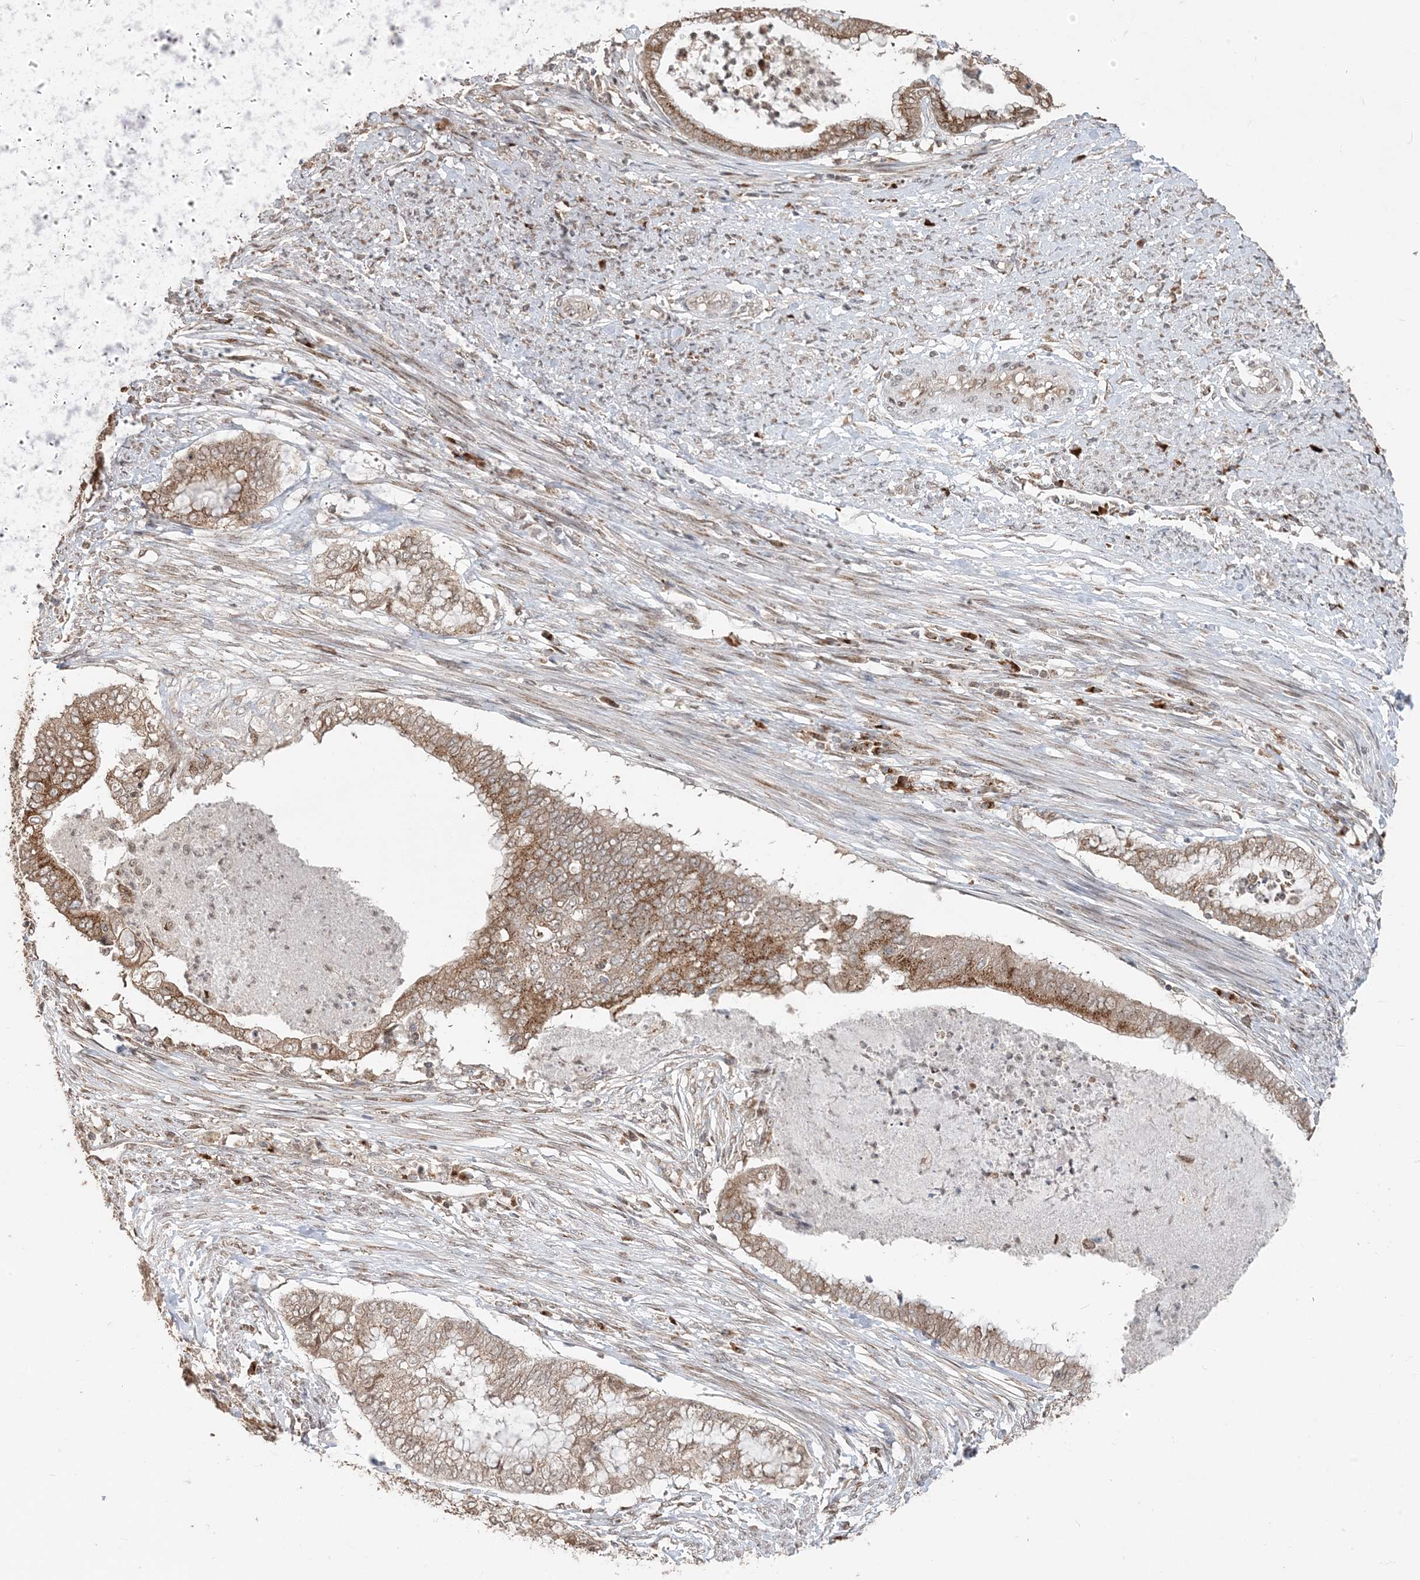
{"staining": {"intensity": "moderate", "quantity": ">75%", "location": "cytoplasmic/membranous"}, "tissue": "endometrial cancer", "cell_type": "Tumor cells", "image_type": "cancer", "snomed": [{"axis": "morphology", "description": "Necrosis, NOS"}, {"axis": "morphology", "description": "Adenocarcinoma, NOS"}, {"axis": "topography", "description": "Endometrium"}], "caption": "Human adenocarcinoma (endometrial) stained with a protein marker shows moderate staining in tumor cells.", "gene": "RER1", "patient": {"sex": "female", "age": 79}}